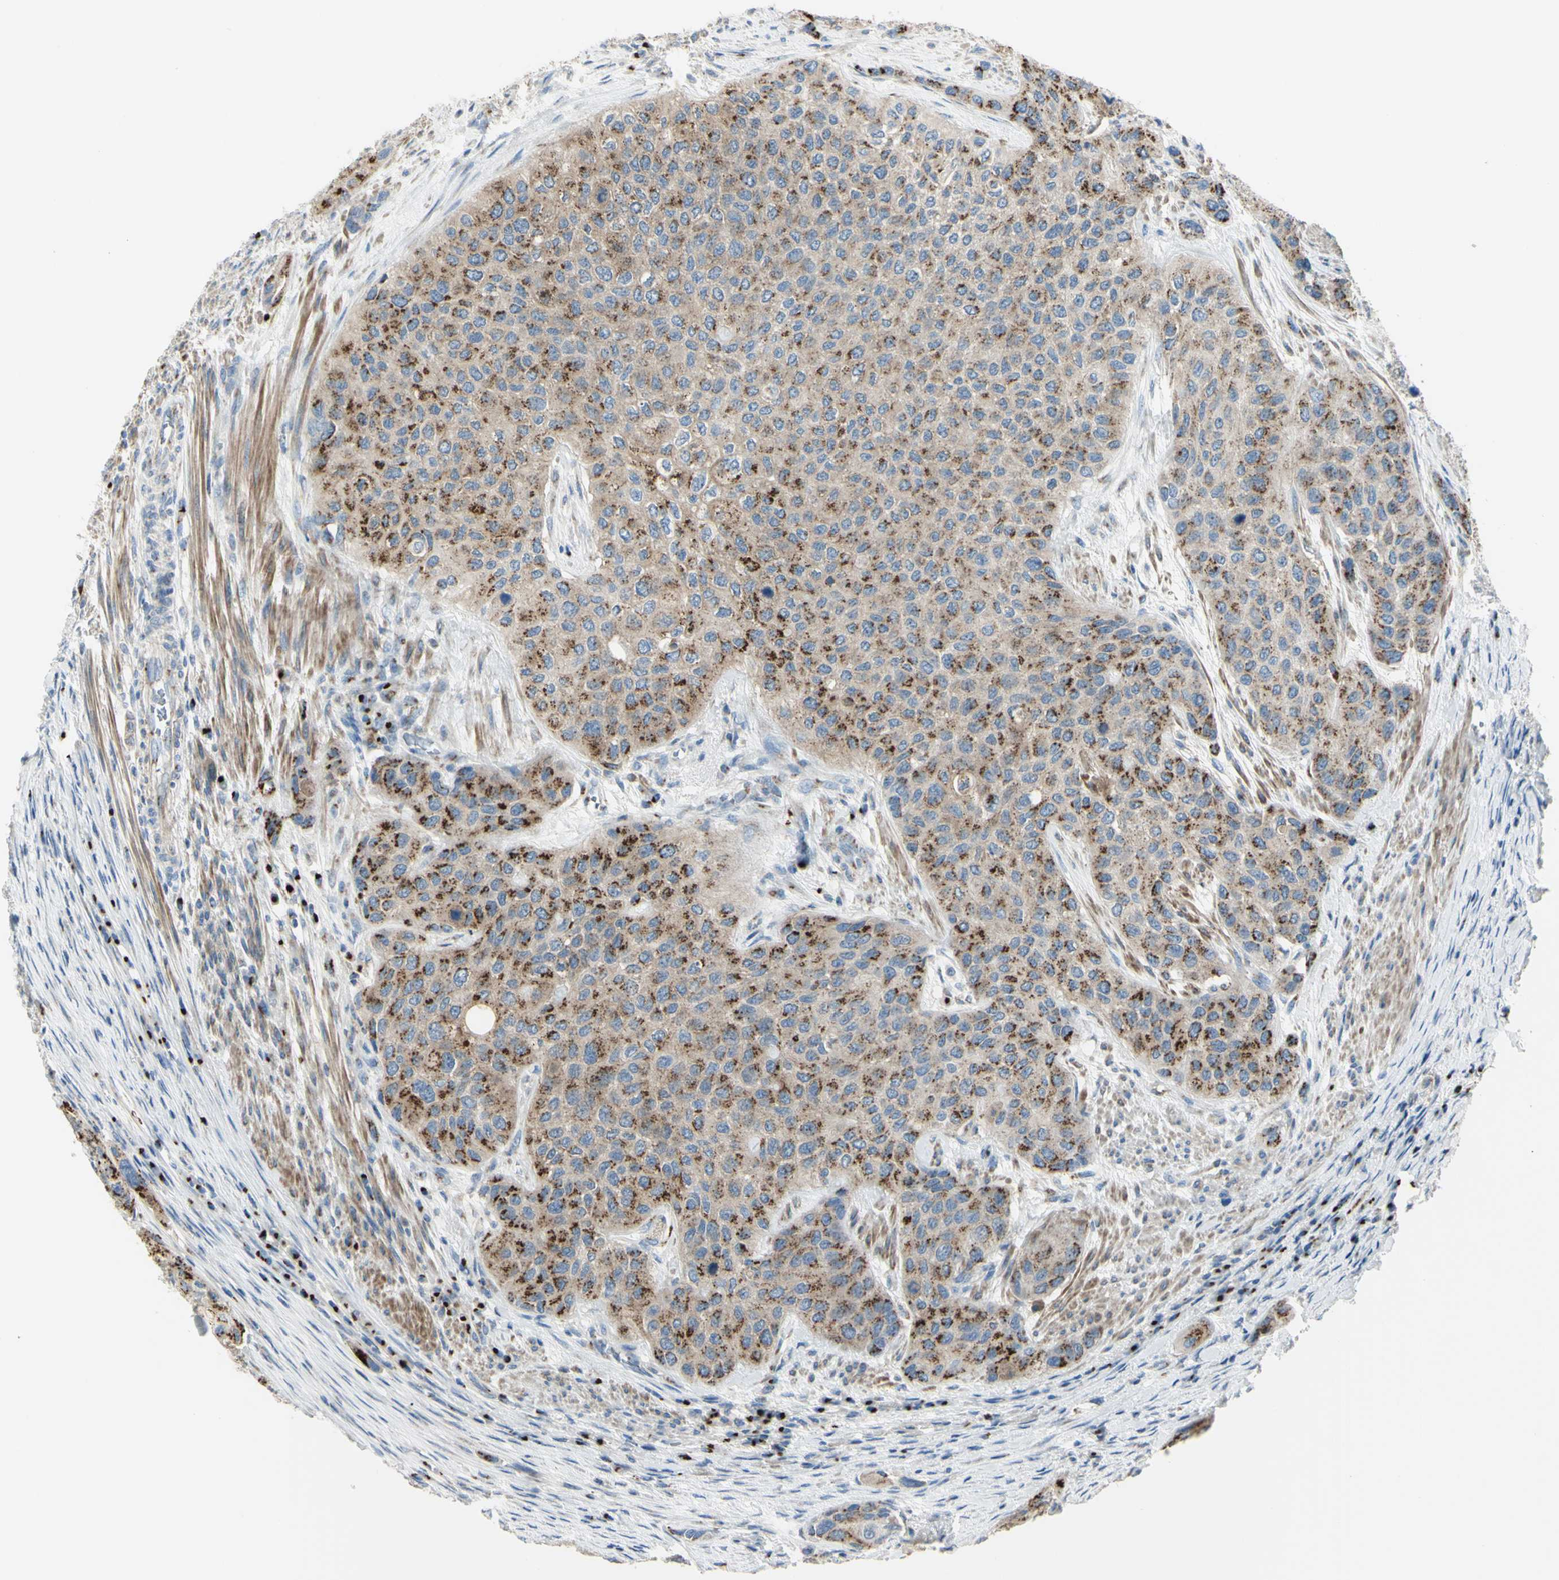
{"staining": {"intensity": "moderate", "quantity": ">75%", "location": "cytoplasmic/membranous"}, "tissue": "urothelial cancer", "cell_type": "Tumor cells", "image_type": "cancer", "snomed": [{"axis": "morphology", "description": "Urothelial carcinoma, High grade"}, {"axis": "topography", "description": "Urinary bladder"}], "caption": "This is an image of immunohistochemistry staining of urothelial carcinoma (high-grade), which shows moderate expression in the cytoplasmic/membranous of tumor cells.", "gene": "B4GALT3", "patient": {"sex": "female", "age": 56}}